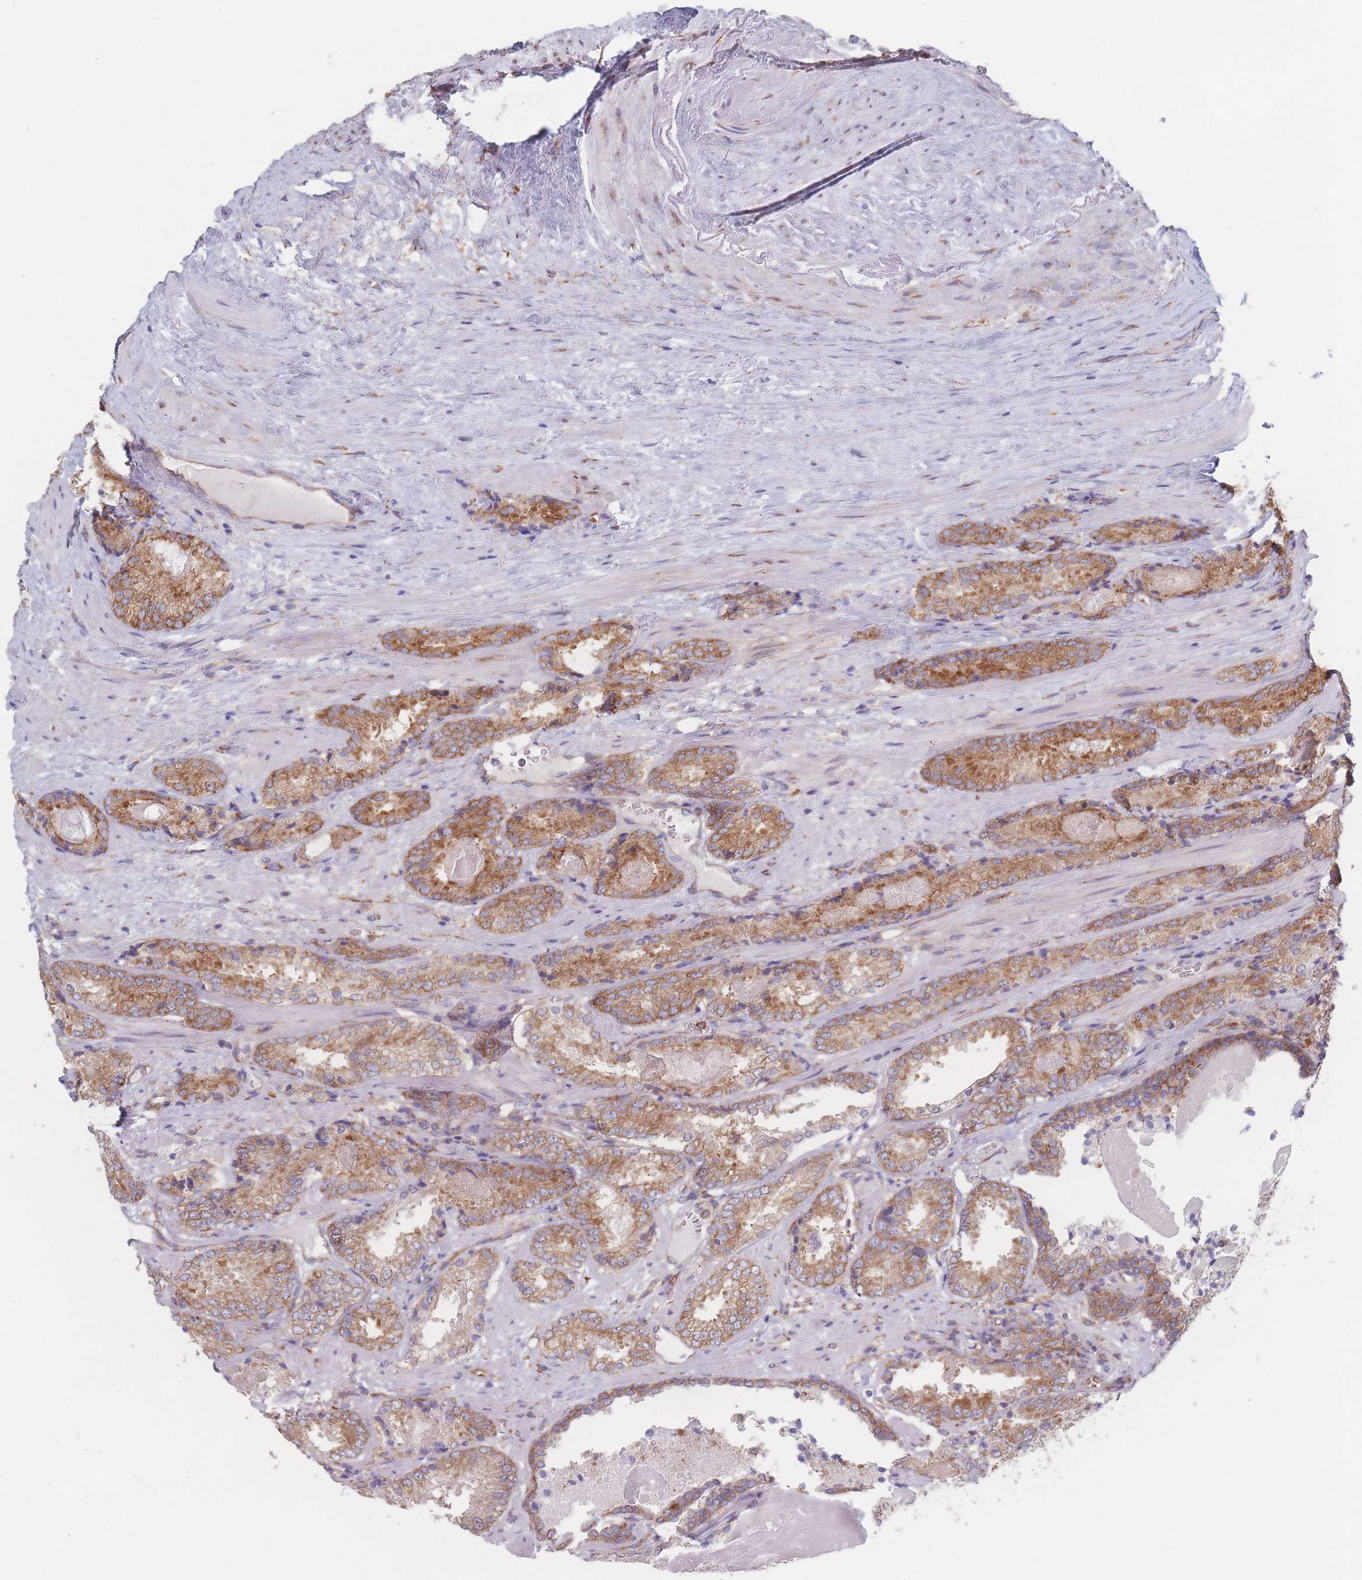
{"staining": {"intensity": "moderate", "quantity": ">75%", "location": "cytoplasmic/membranous"}, "tissue": "prostate cancer", "cell_type": "Tumor cells", "image_type": "cancer", "snomed": [{"axis": "morphology", "description": "Adenocarcinoma, High grade"}, {"axis": "topography", "description": "Prostate"}], "caption": "IHC (DAB (3,3'-diaminobenzidine)) staining of human high-grade adenocarcinoma (prostate) displays moderate cytoplasmic/membranous protein staining in about >75% of tumor cells.", "gene": "EEF1B2", "patient": {"sex": "male", "age": 63}}